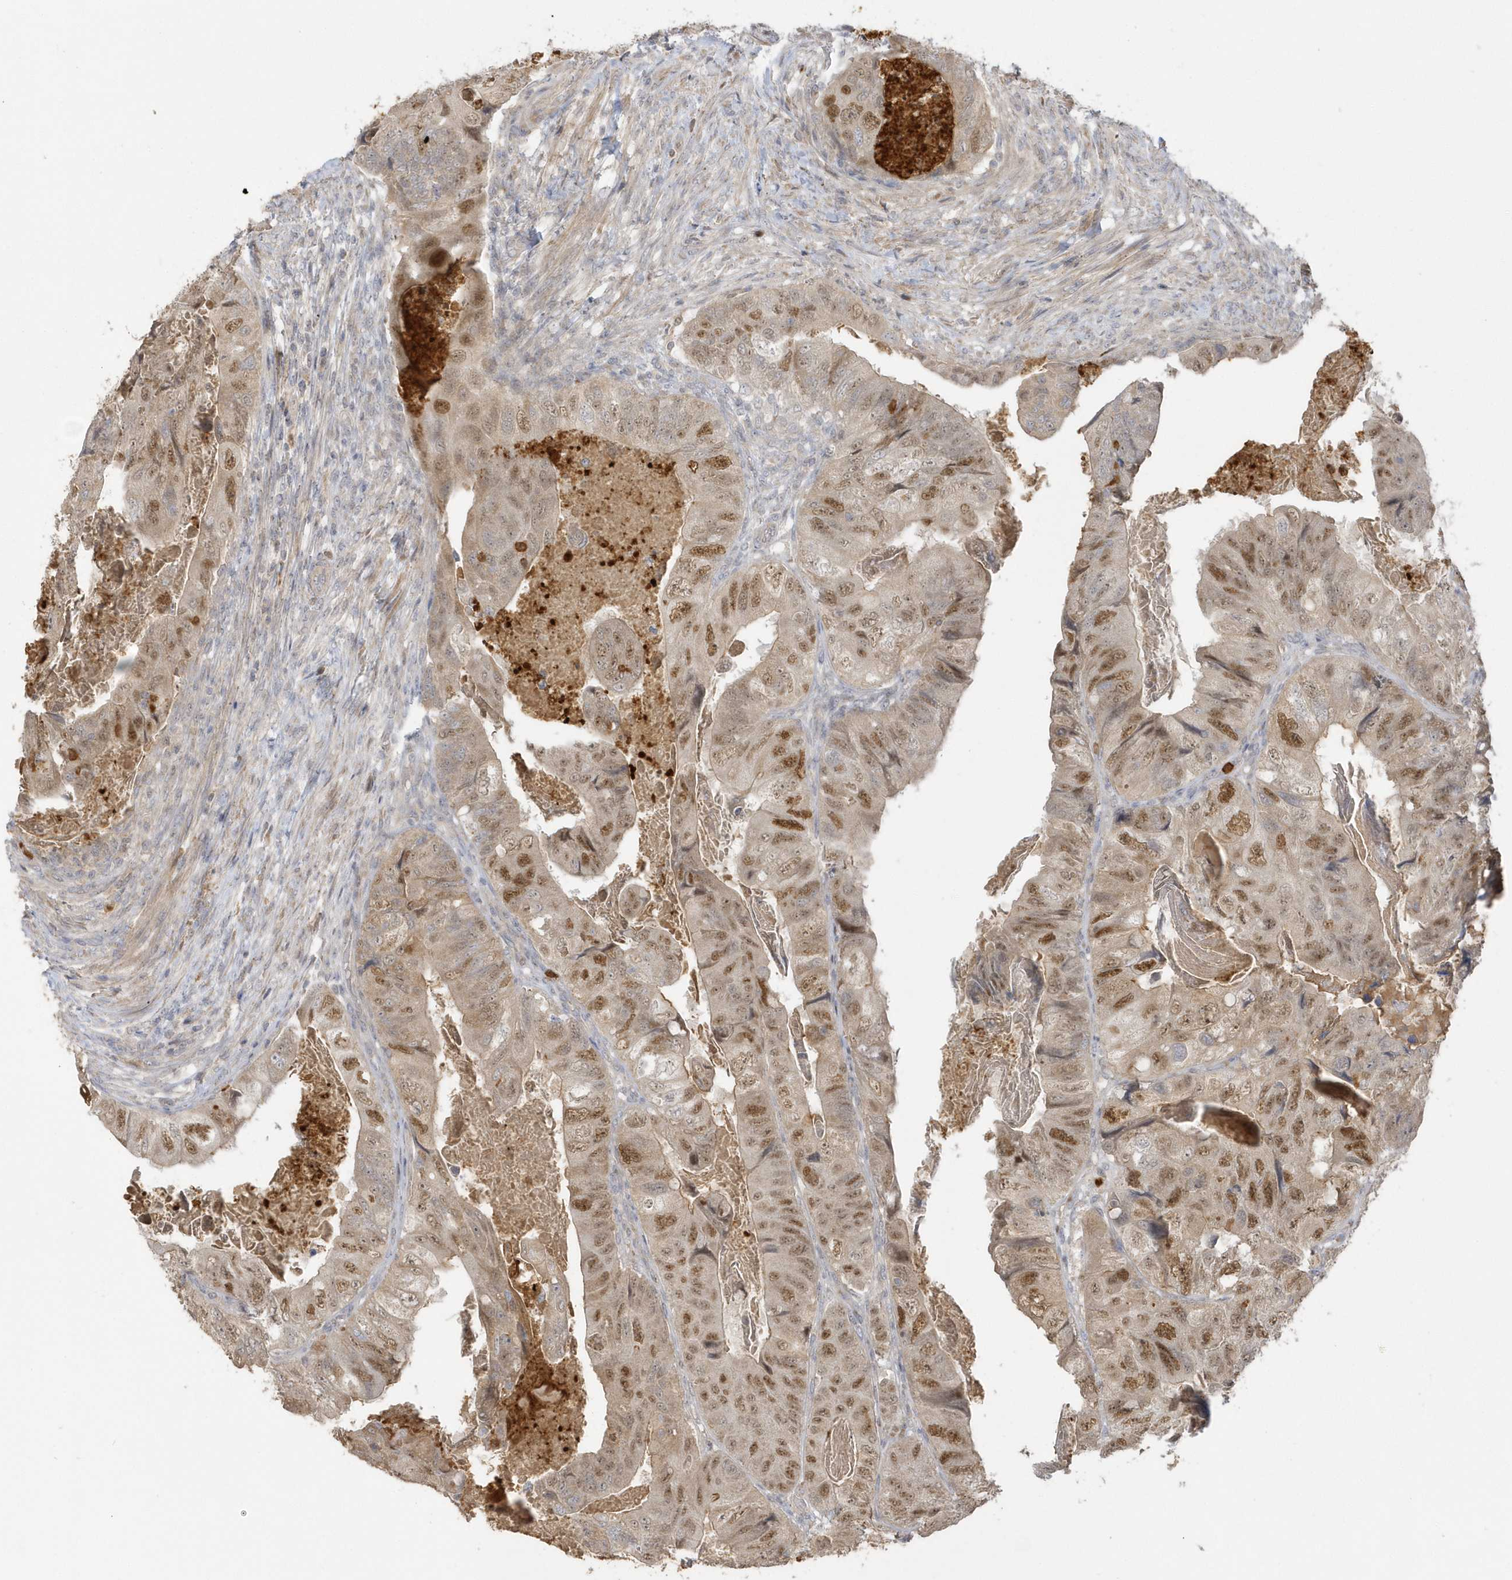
{"staining": {"intensity": "moderate", "quantity": ">75%", "location": "nuclear"}, "tissue": "colorectal cancer", "cell_type": "Tumor cells", "image_type": "cancer", "snomed": [{"axis": "morphology", "description": "Adenocarcinoma, NOS"}, {"axis": "topography", "description": "Rectum"}], "caption": "Protein analysis of colorectal cancer tissue displays moderate nuclear positivity in approximately >75% of tumor cells.", "gene": "NAF1", "patient": {"sex": "male", "age": 63}}